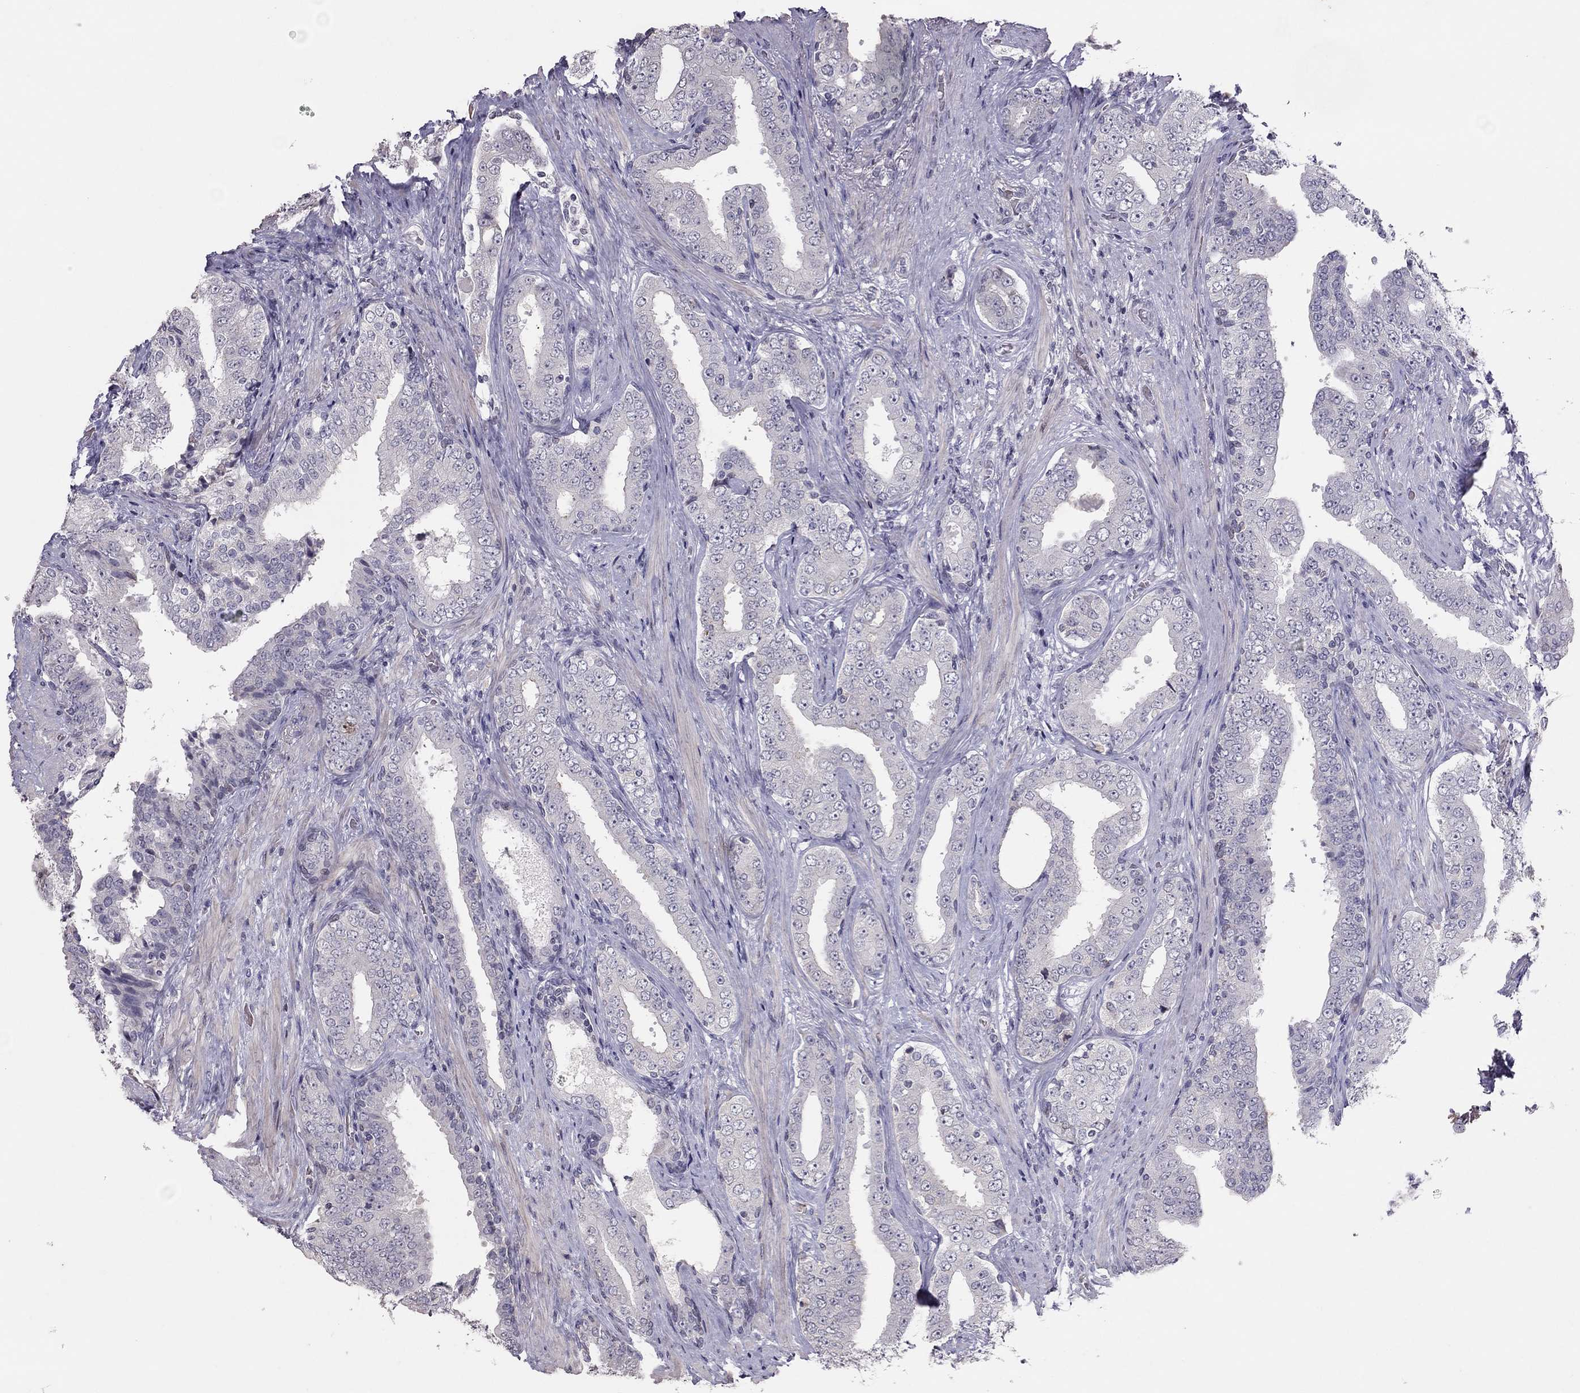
{"staining": {"intensity": "negative", "quantity": "none", "location": "none"}, "tissue": "prostate cancer", "cell_type": "Tumor cells", "image_type": "cancer", "snomed": [{"axis": "morphology", "description": "Adenocarcinoma, Low grade"}, {"axis": "topography", "description": "Prostate and seminal vesicle, NOS"}], "caption": "This micrograph is of prostate cancer (adenocarcinoma (low-grade)) stained with immunohistochemistry (IHC) to label a protein in brown with the nuclei are counter-stained blue. There is no staining in tumor cells.", "gene": "TSHB", "patient": {"sex": "male", "age": 61}}